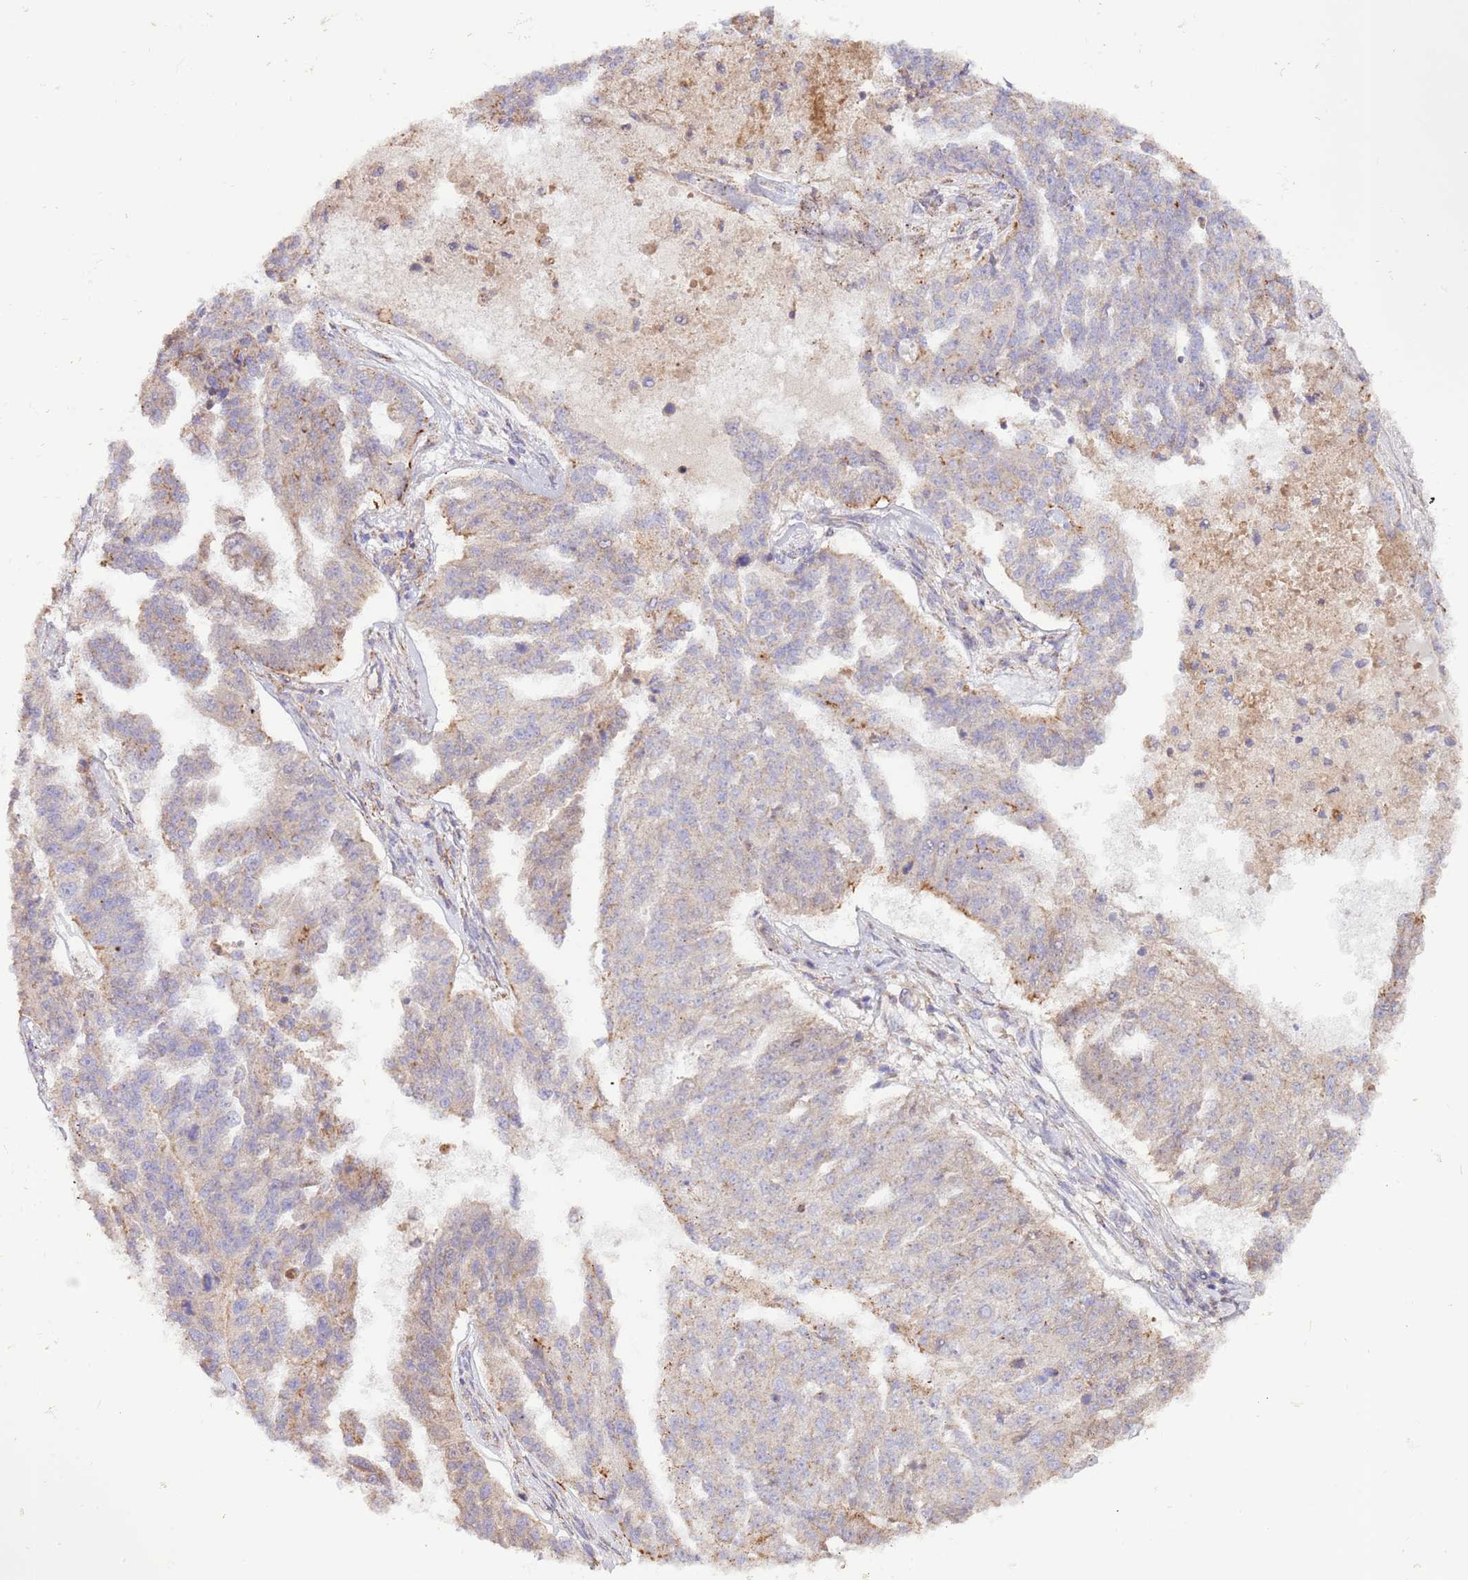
{"staining": {"intensity": "moderate", "quantity": "<25%", "location": "cytoplasmic/membranous"}, "tissue": "ovarian cancer", "cell_type": "Tumor cells", "image_type": "cancer", "snomed": [{"axis": "morphology", "description": "Cystadenocarcinoma, serous, NOS"}, {"axis": "topography", "description": "Ovary"}], "caption": "Protein staining of ovarian cancer (serous cystadenocarcinoma) tissue exhibits moderate cytoplasmic/membranous expression in about <25% of tumor cells.", "gene": "DOCK6", "patient": {"sex": "female", "age": 58}}